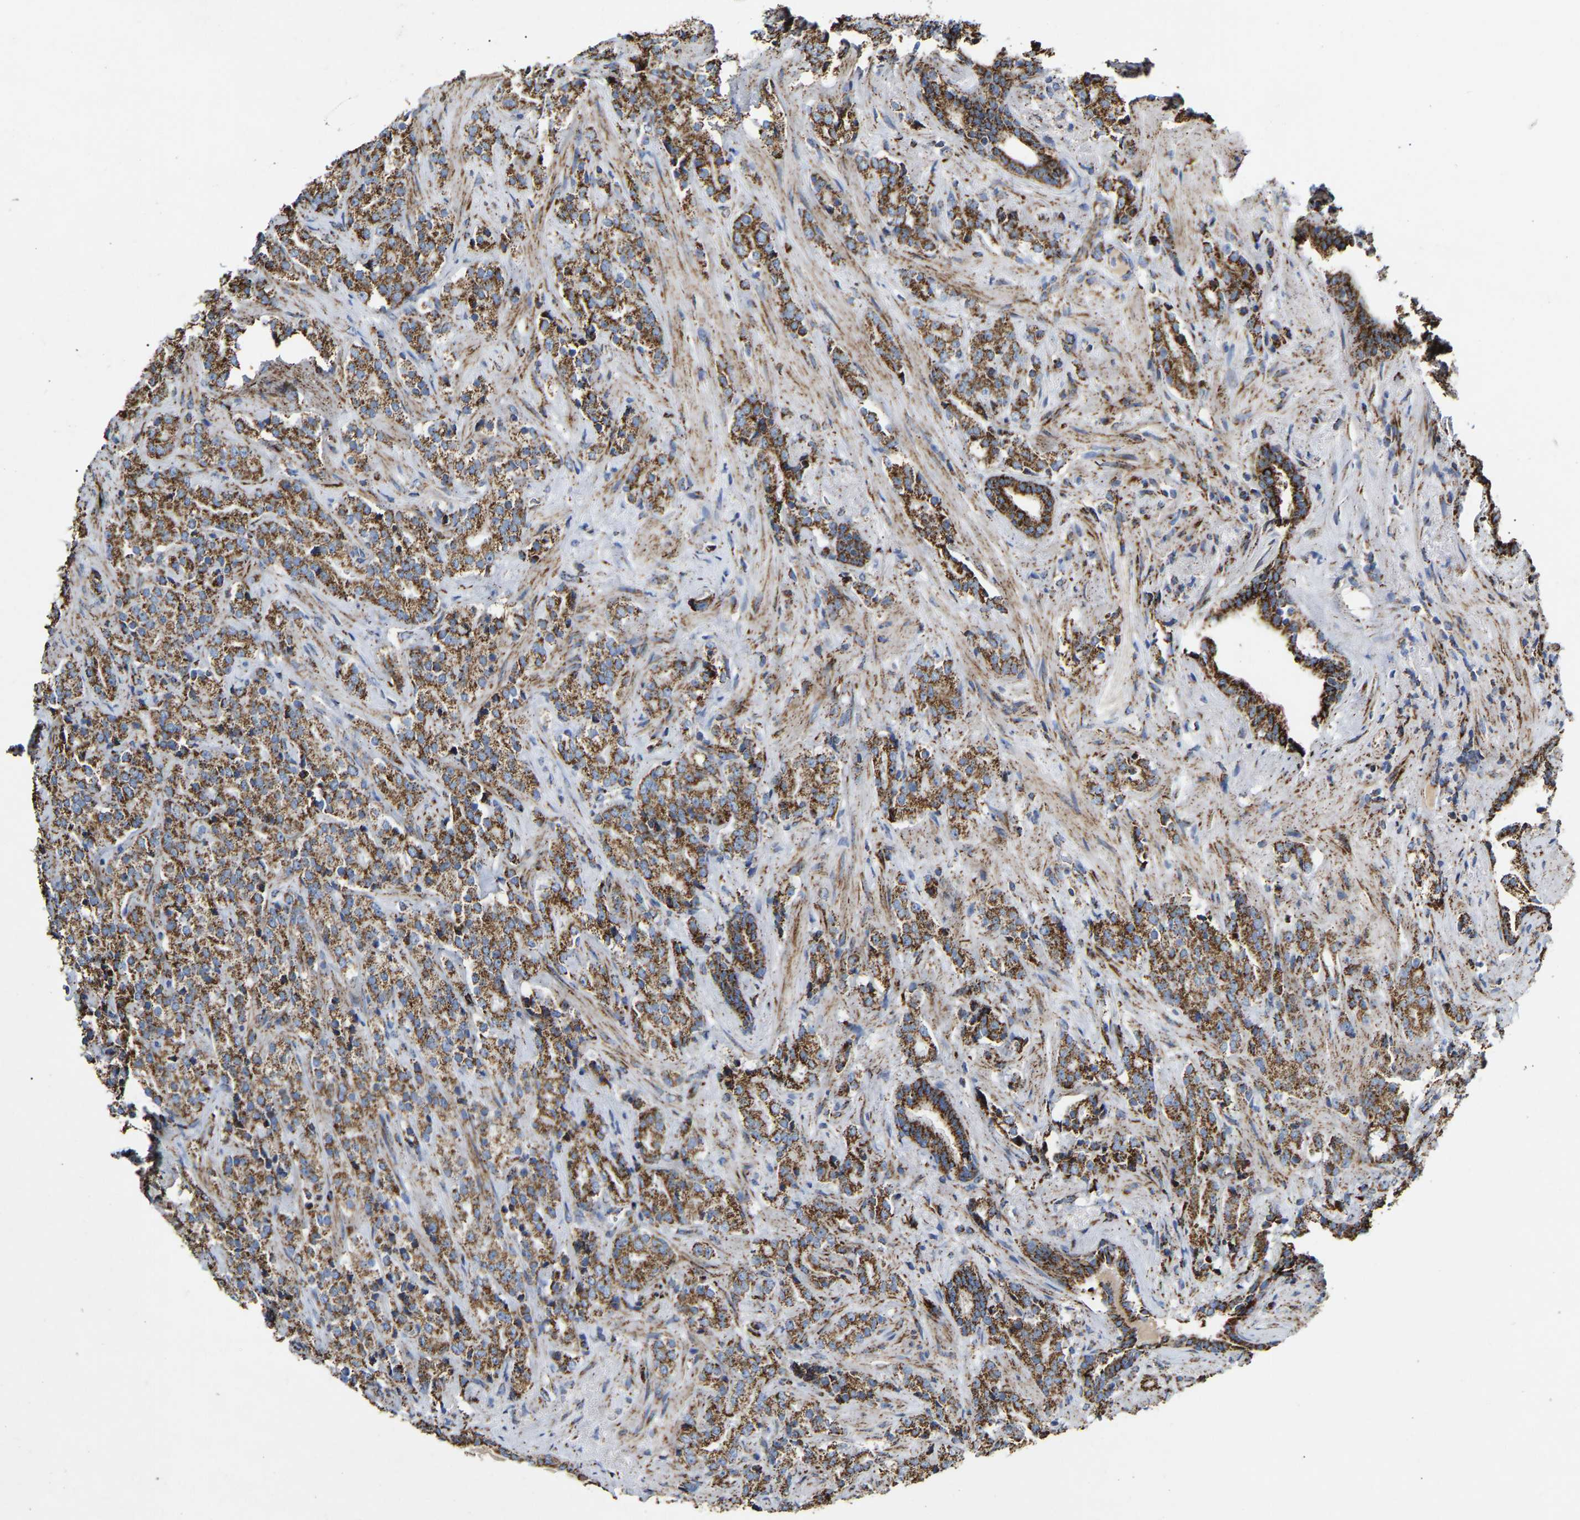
{"staining": {"intensity": "moderate", "quantity": ">75%", "location": "cytoplasmic/membranous"}, "tissue": "prostate cancer", "cell_type": "Tumor cells", "image_type": "cancer", "snomed": [{"axis": "morphology", "description": "Adenocarcinoma, High grade"}, {"axis": "topography", "description": "Prostate"}], "caption": "Protein staining of prostate cancer (adenocarcinoma (high-grade)) tissue shows moderate cytoplasmic/membranous positivity in approximately >75% of tumor cells.", "gene": "HIBADH", "patient": {"sex": "male", "age": 71}}